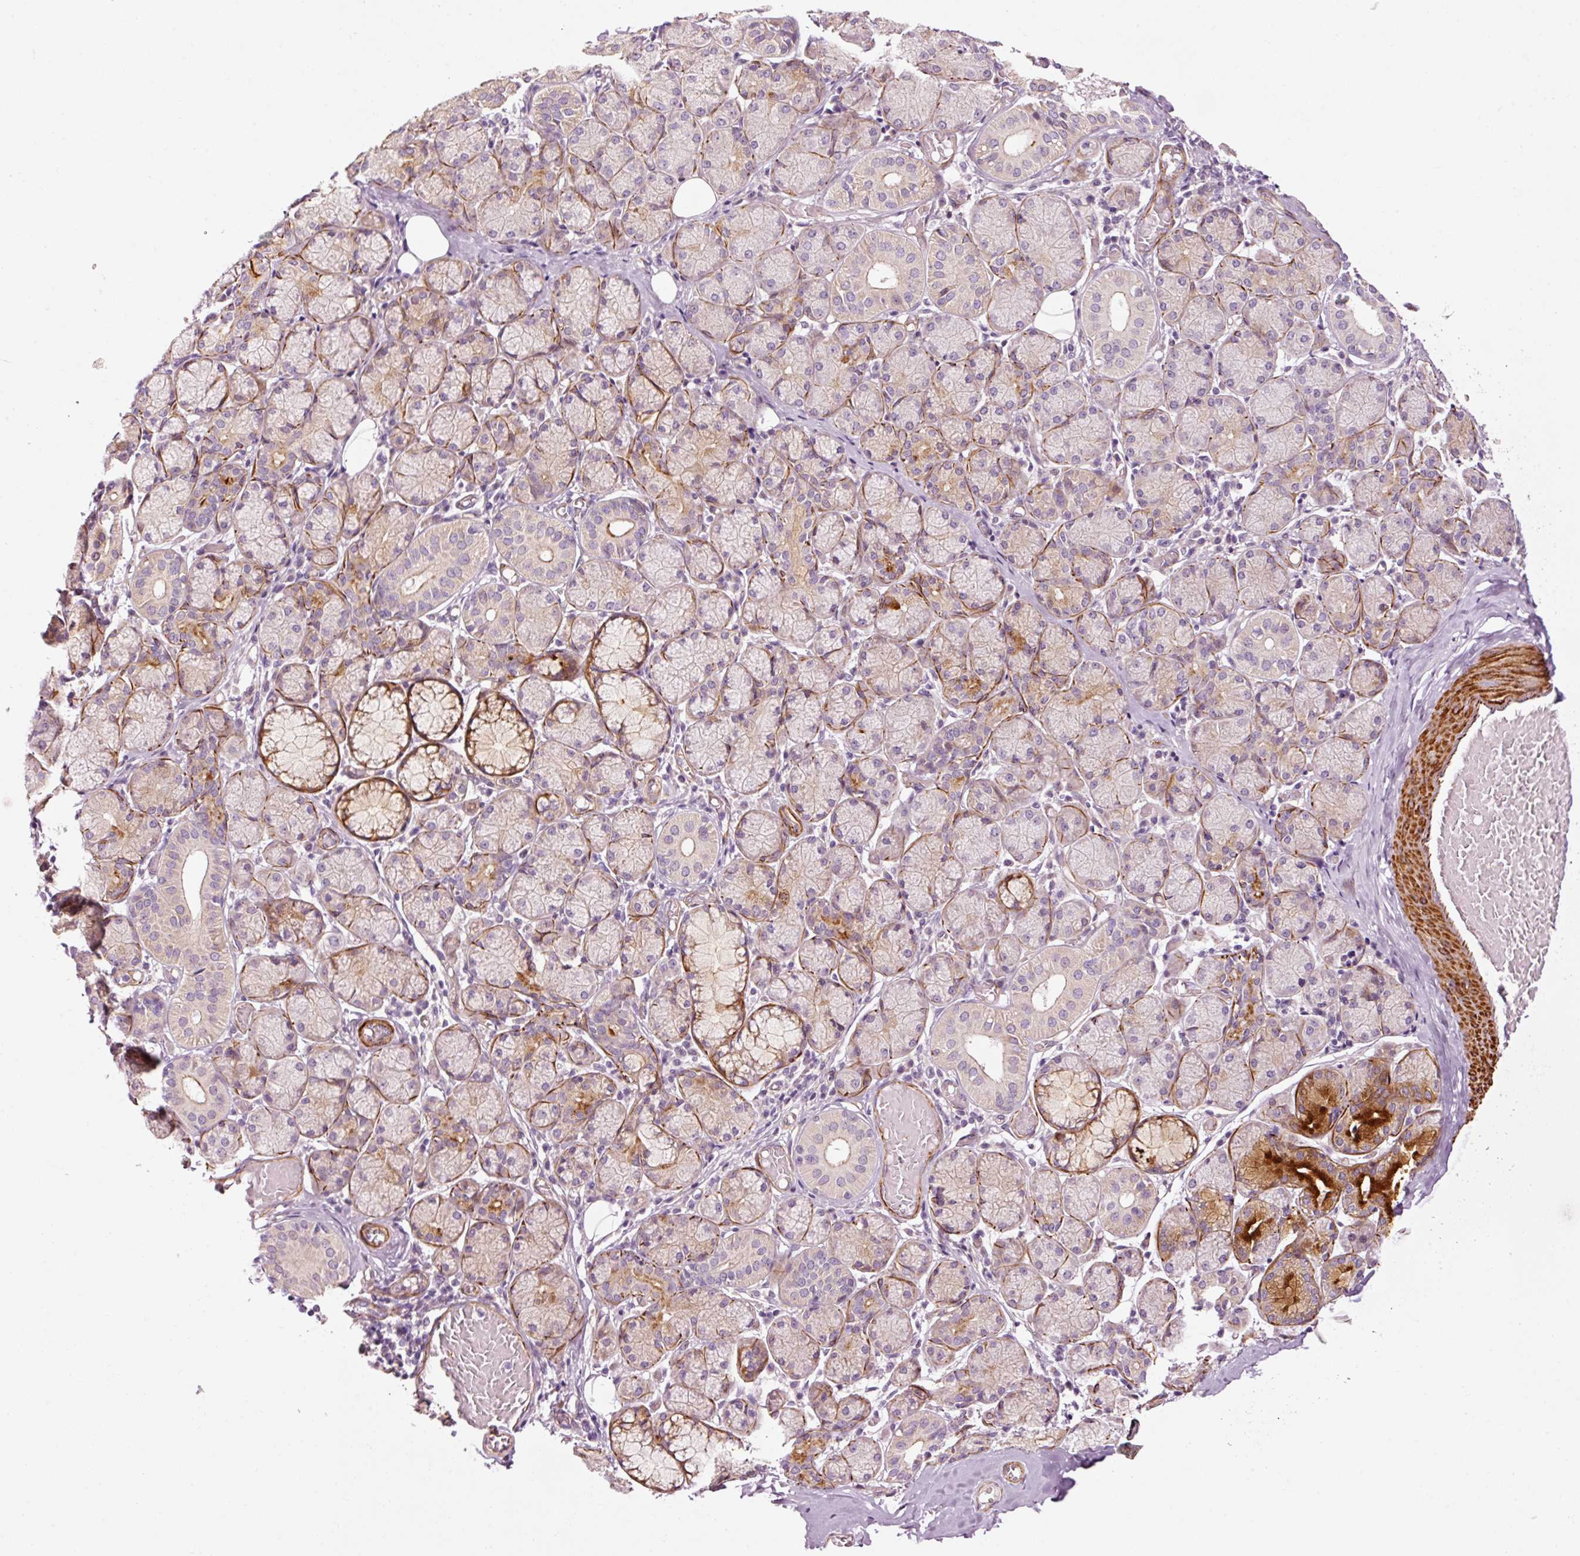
{"staining": {"intensity": "negative", "quantity": "none", "location": "none"}, "tissue": "adipose tissue", "cell_type": "Adipocytes", "image_type": "normal", "snomed": [{"axis": "morphology", "description": "Normal tissue, NOS"}, {"axis": "topography", "description": "Salivary gland"}, {"axis": "topography", "description": "Peripheral nerve tissue"}], "caption": "DAB (3,3'-diaminobenzidine) immunohistochemical staining of normal human adipose tissue displays no significant positivity in adipocytes. Brightfield microscopy of immunohistochemistry stained with DAB (brown) and hematoxylin (blue), captured at high magnification.", "gene": "ANKRD20A1", "patient": {"sex": "female", "age": 24}}